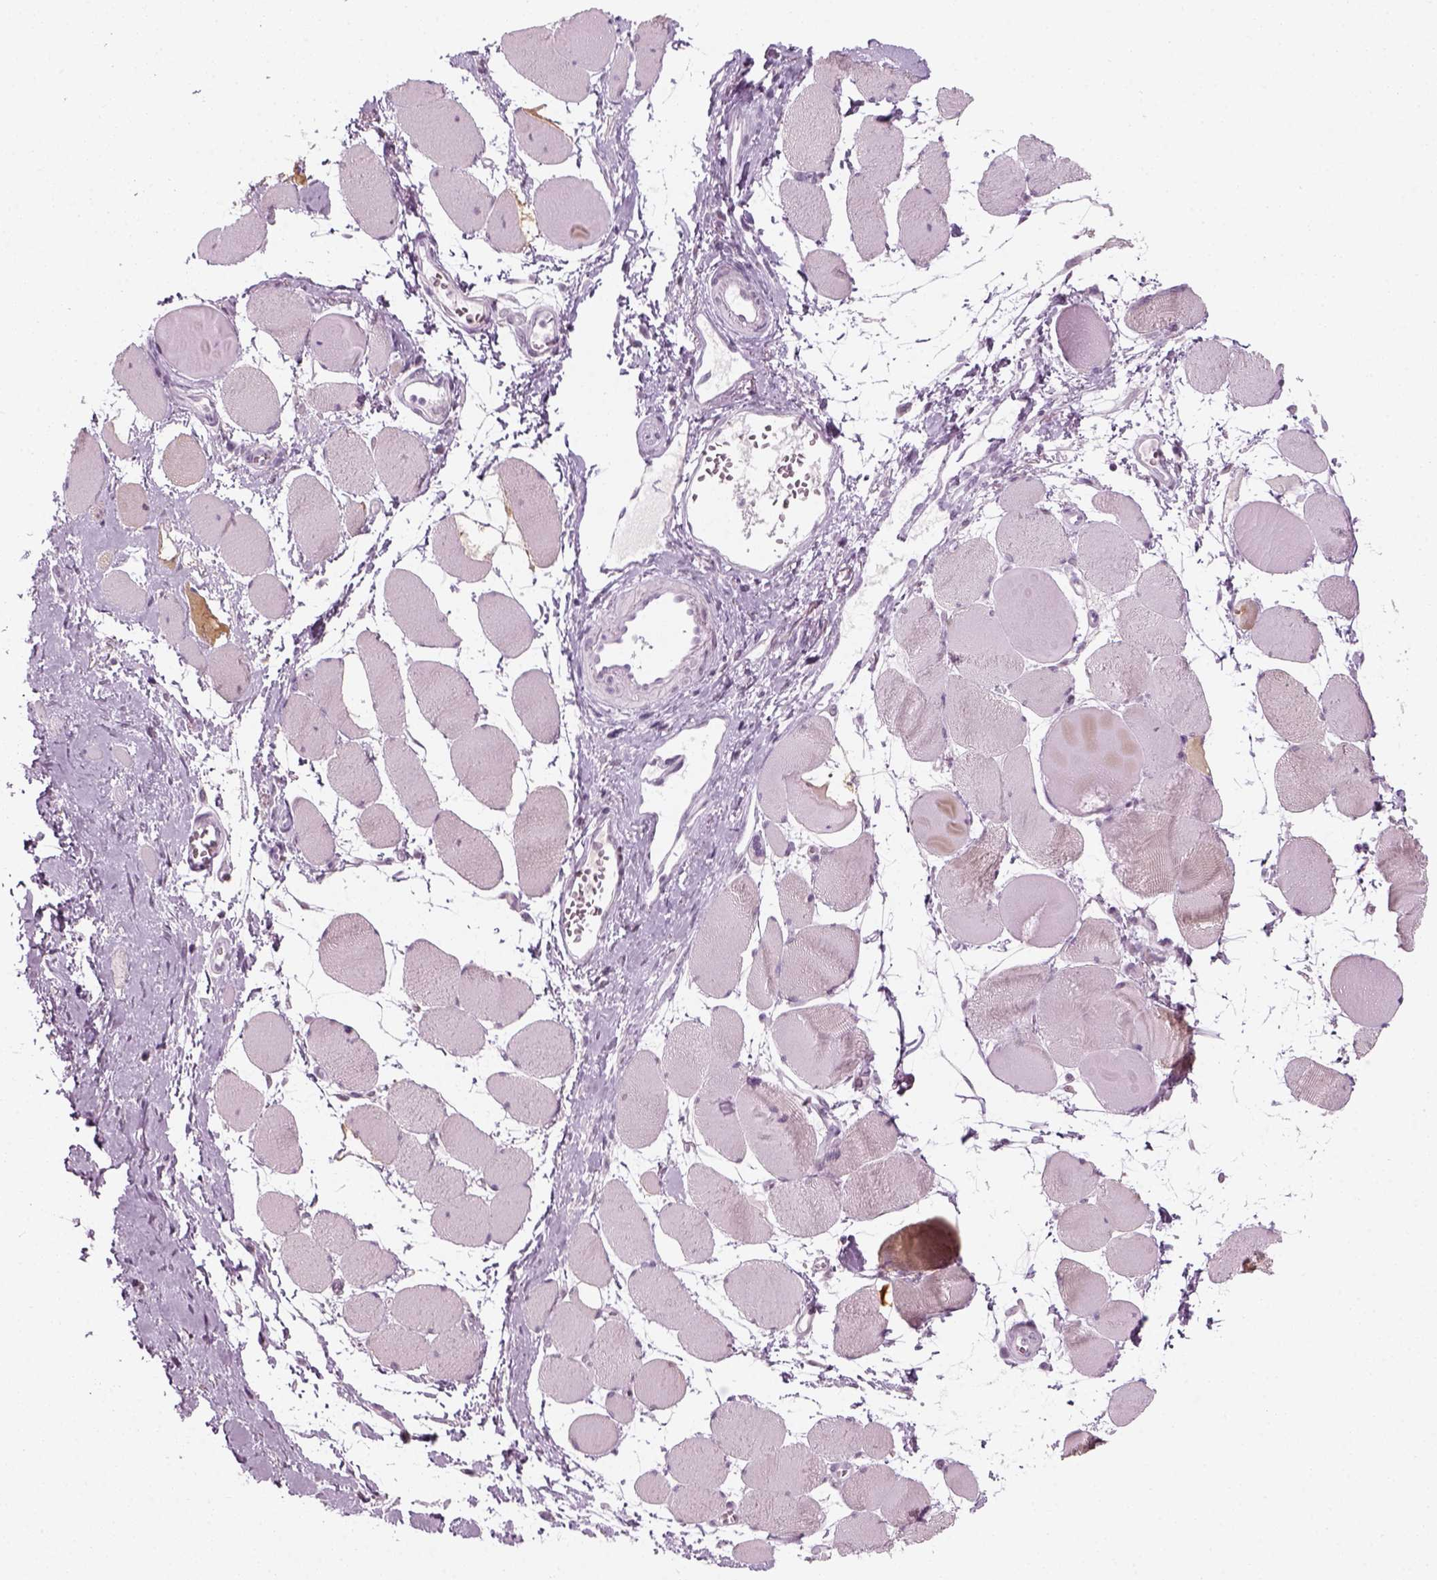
{"staining": {"intensity": "negative", "quantity": "none", "location": "none"}, "tissue": "skeletal muscle", "cell_type": "Myocytes", "image_type": "normal", "snomed": [{"axis": "morphology", "description": "Normal tissue, NOS"}, {"axis": "topography", "description": "Skeletal muscle"}], "caption": "Immunohistochemistry (IHC) micrograph of unremarkable skeletal muscle: human skeletal muscle stained with DAB reveals no significant protein staining in myocytes. (DAB immunohistochemistry (IHC) visualized using brightfield microscopy, high magnification).", "gene": "KRT75", "patient": {"sex": "female", "age": 75}}